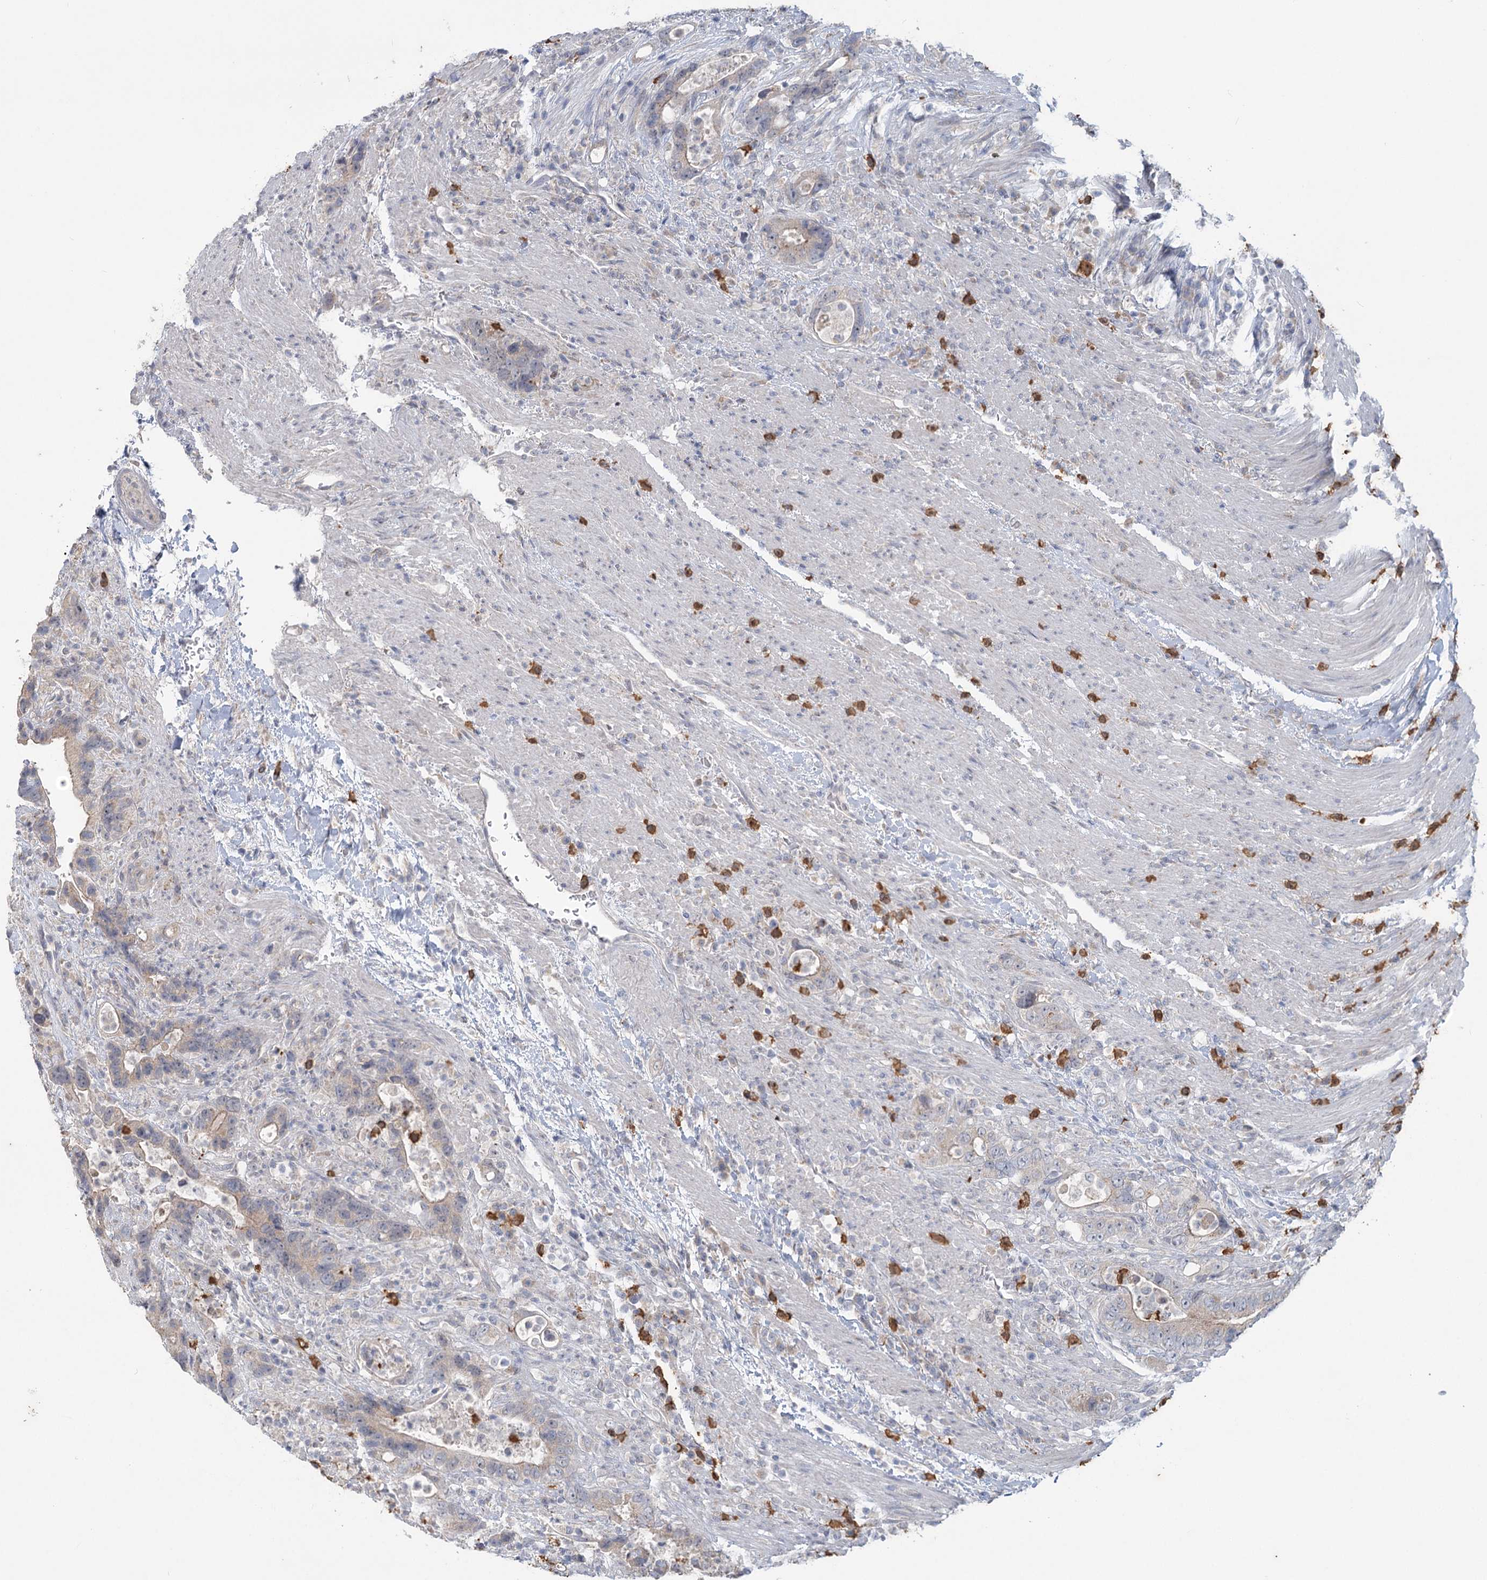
{"staining": {"intensity": "negative", "quantity": "none", "location": "none"}, "tissue": "colorectal cancer", "cell_type": "Tumor cells", "image_type": "cancer", "snomed": [{"axis": "morphology", "description": "Adenocarcinoma, NOS"}, {"axis": "topography", "description": "Colon"}], "caption": "Colorectal cancer was stained to show a protein in brown. There is no significant staining in tumor cells.", "gene": "PLA2G12A", "patient": {"sex": "female", "age": 75}}